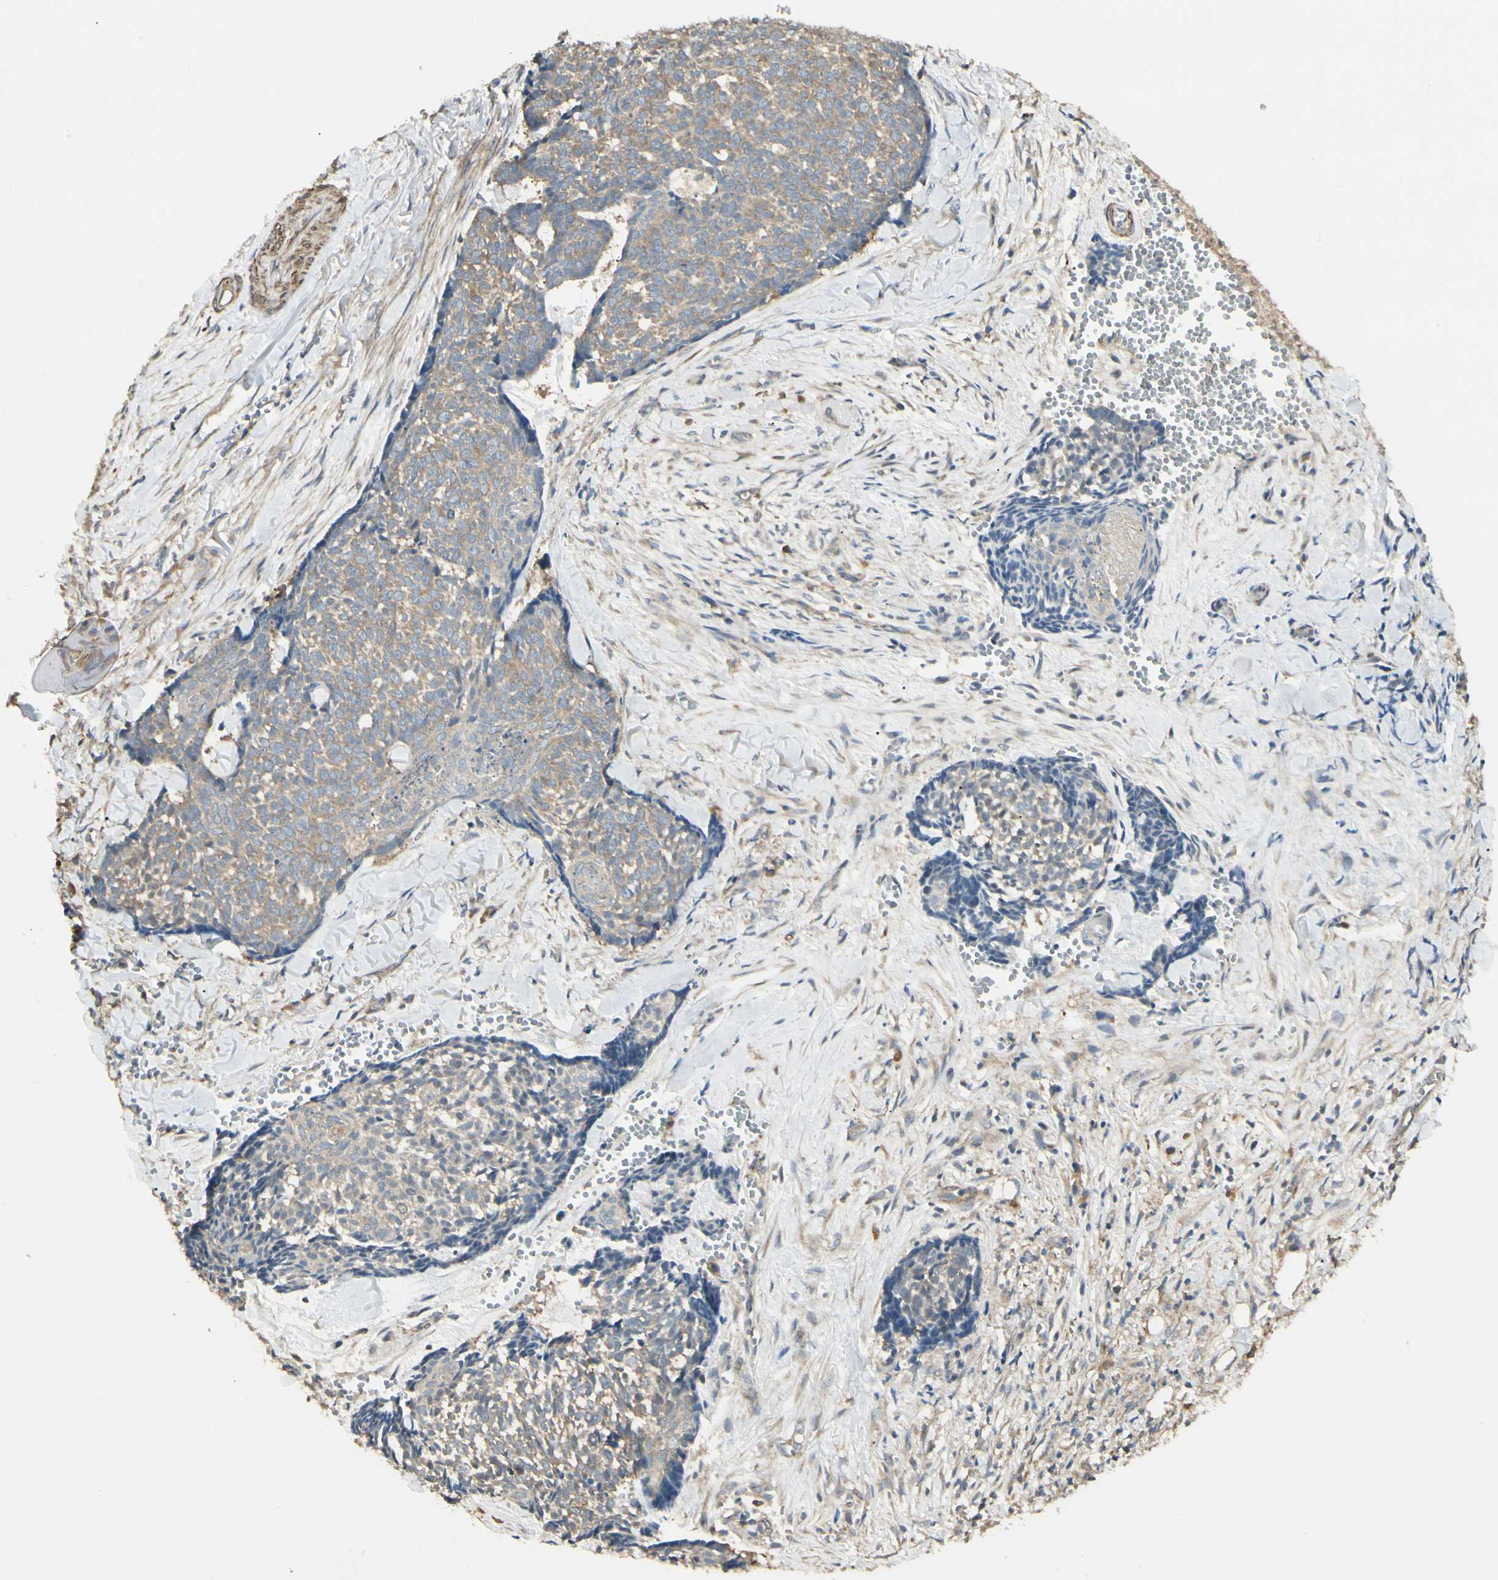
{"staining": {"intensity": "moderate", "quantity": ">75%", "location": "cytoplasmic/membranous"}, "tissue": "skin cancer", "cell_type": "Tumor cells", "image_type": "cancer", "snomed": [{"axis": "morphology", "description": "Basal cell carcinoma"}, {"axis": "topography", "description": "Skin"}], "caption": "Protein staining of skin basal cell carcinoma tissue demonstrates moderate cytoplasmic/membranous positivity in about >75% of tumor cells. (IHC, brightfield microscopy, high magnification).", "gene": "IRAG1", "patient": {"sex": "male", "age": 84}}